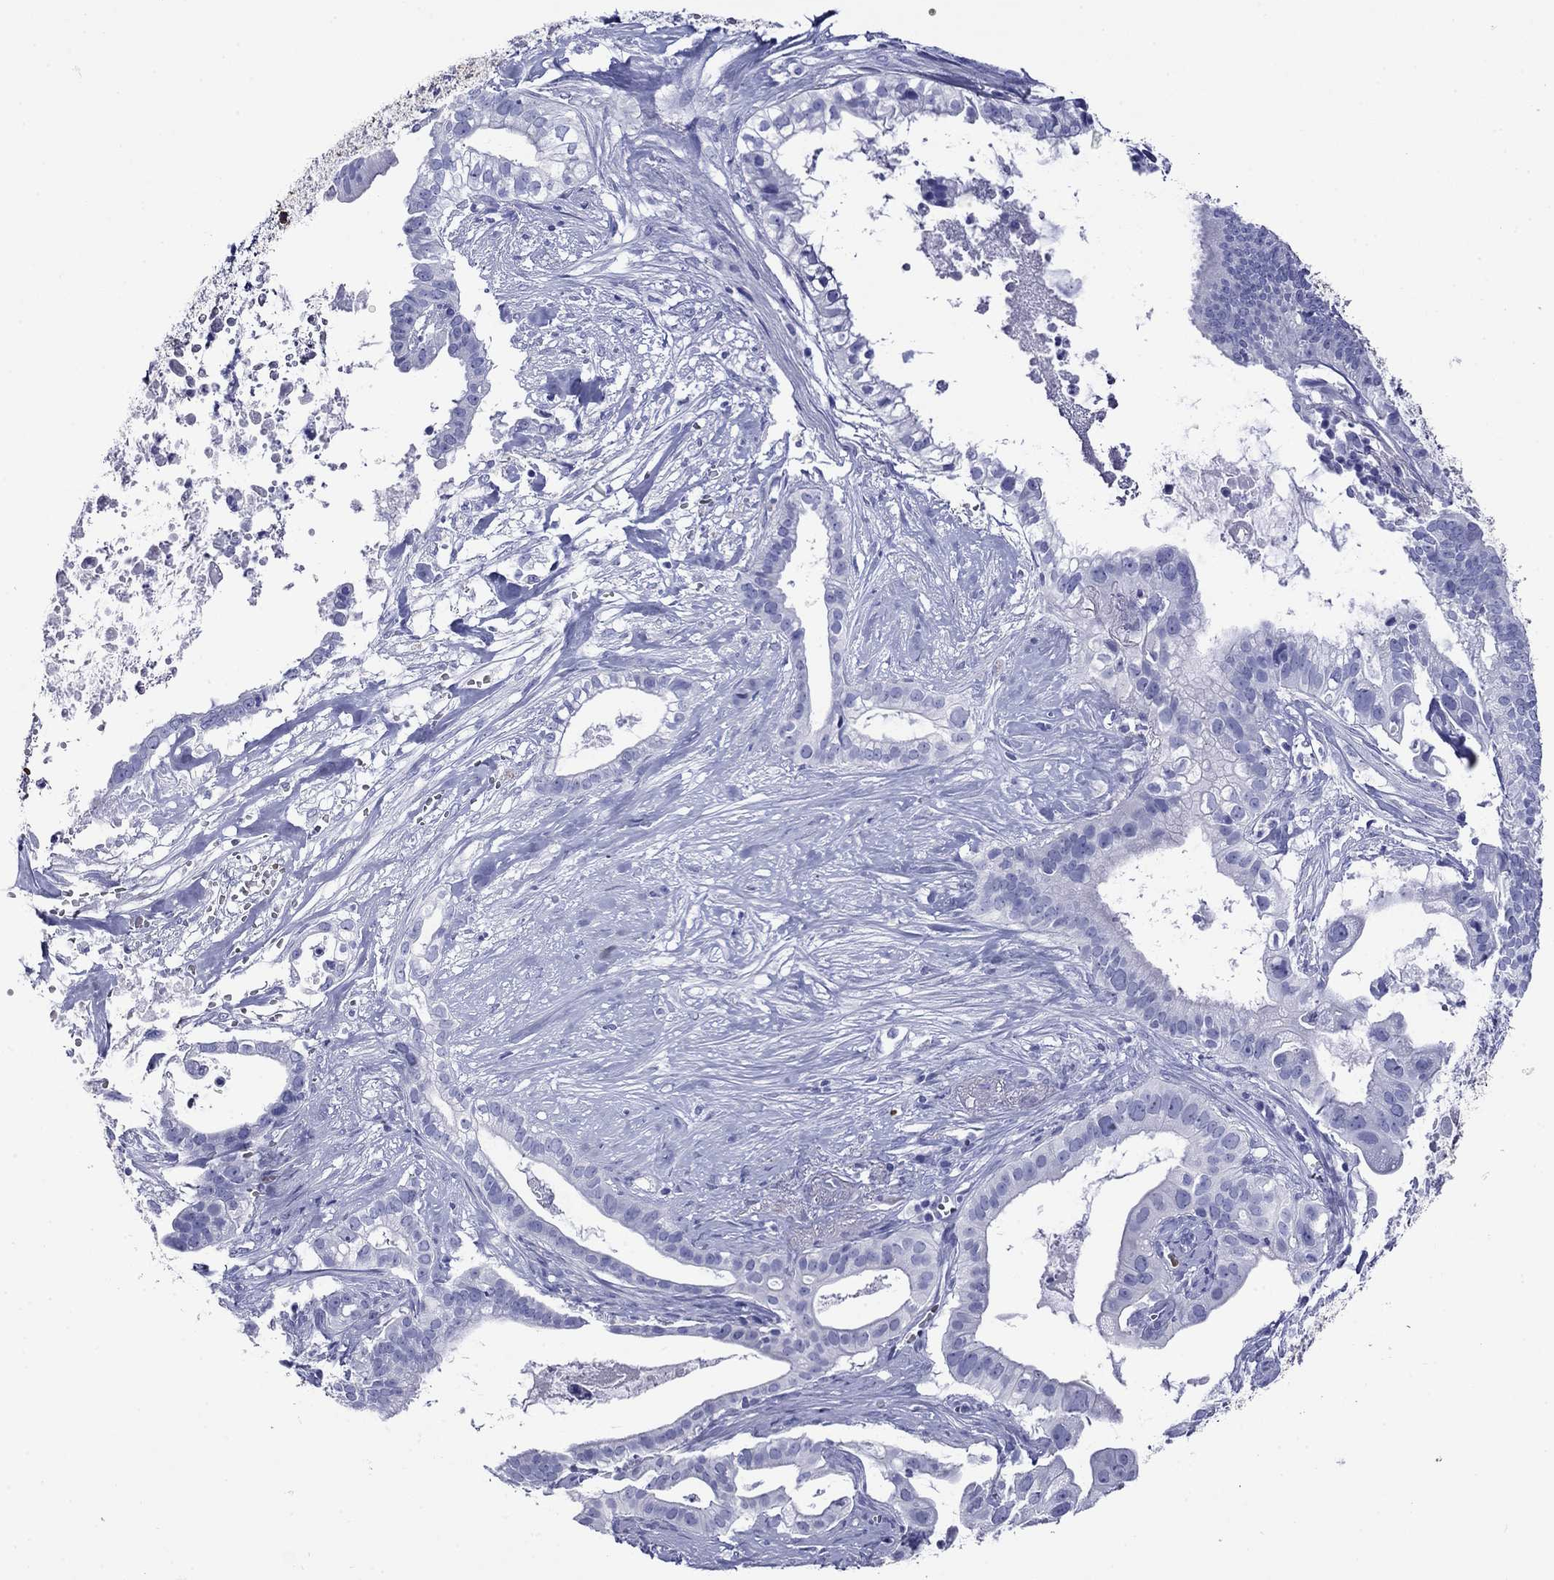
{"staining": {"intensity": "negative", "quantity": "none", "location": "none"}, "tissue": "pancreatic cancer", "cell_type": "Tumor cells", "image_type": "cancer", "snomed": [{"axis": "morphology", "description": "Adenocarcinoma, NOS"}, {"axis": "topography", "description": "Pancreas"}], "caption": "A high-resolution image shows immunohistochemistry (IHC) staining of adenocarcinoma (pancreatic), which displays no significant expression in tumor cells.", "gene": "ROM1", "patient": {"sex": "male", "age": 61}}